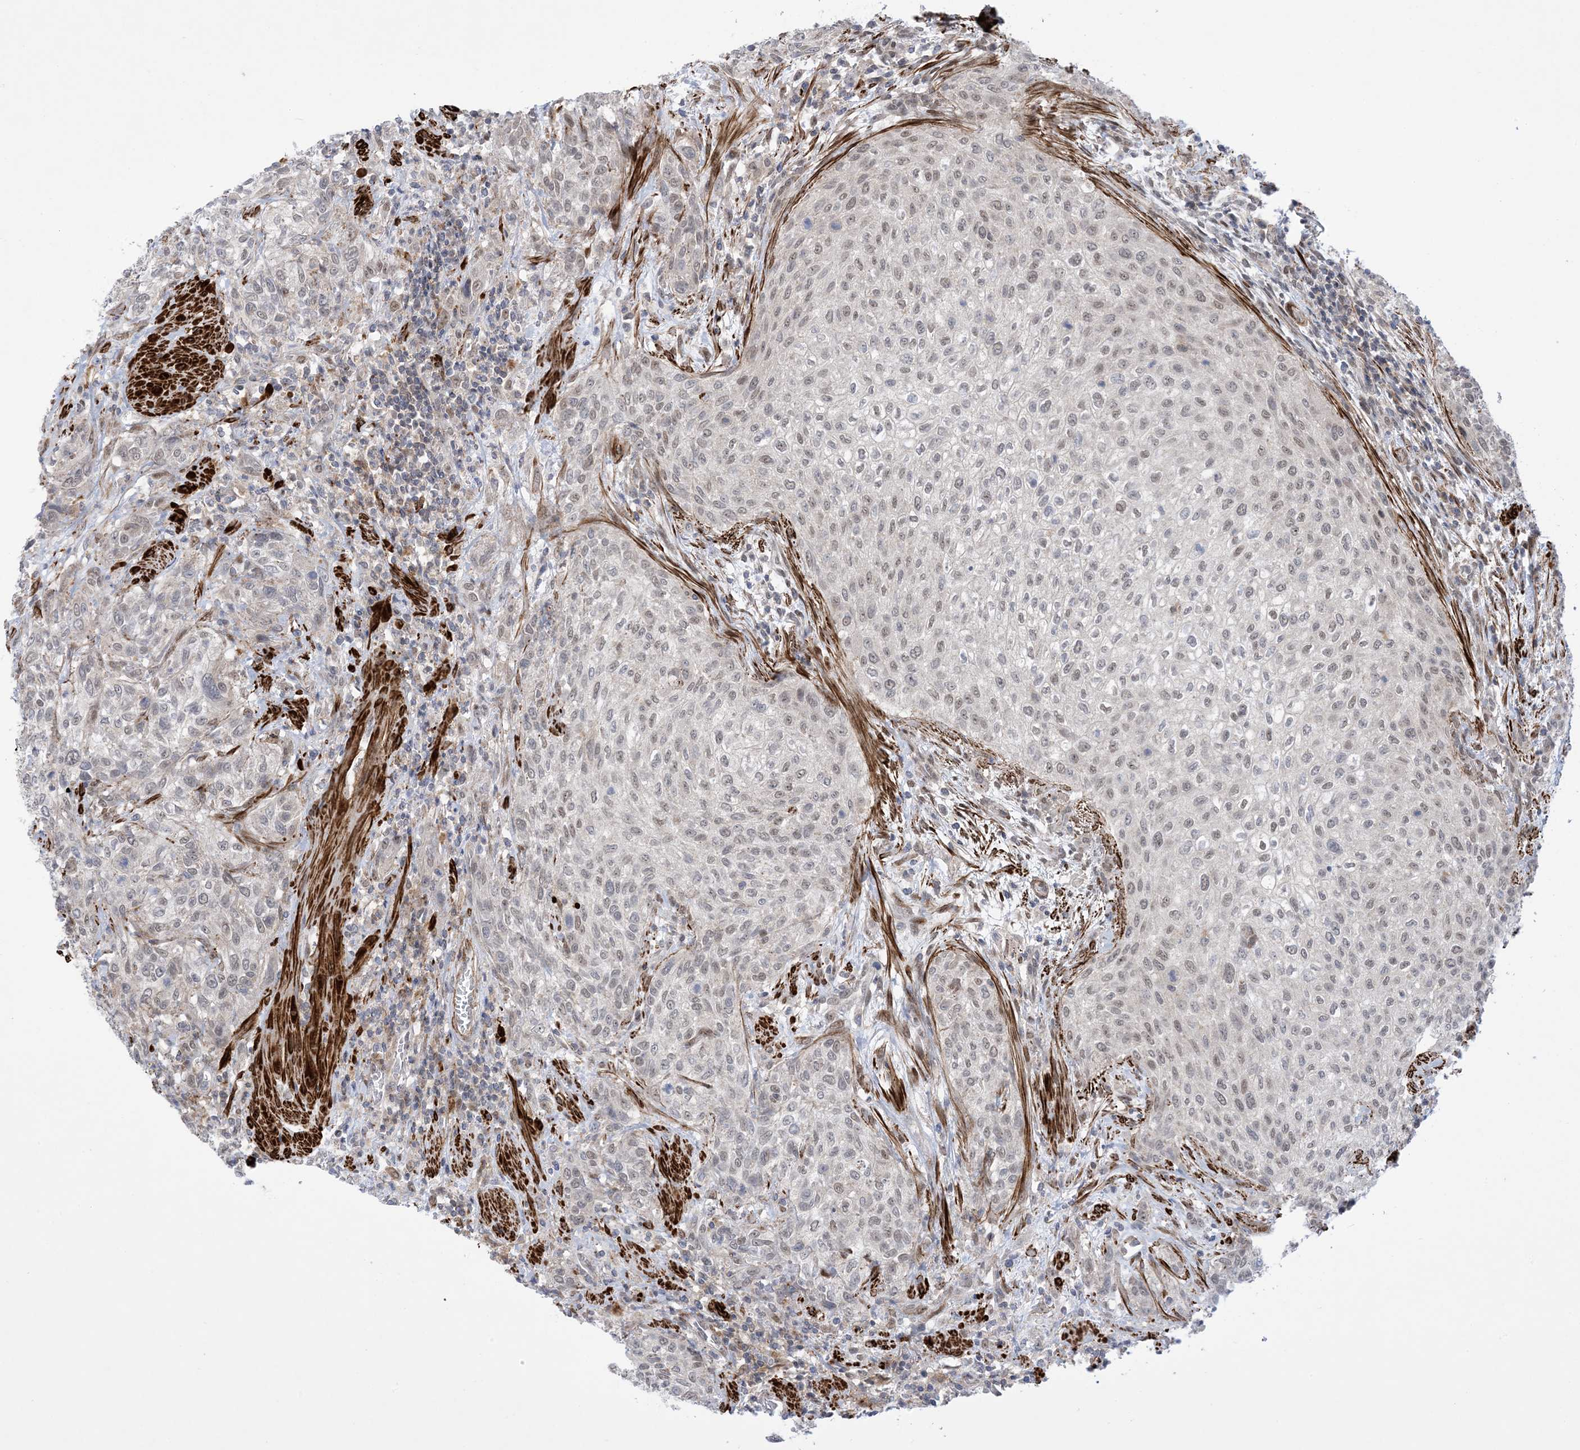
{"staining": {"intensity": "weak", "quantity": "25%-75%", "location": "nuclear"}, "tissue": "urothelial cancer", "cell_type": "Tumor cells", "image_type": "cancer", "snomed": [{"axis": "morphology", "description": "Urothelial carcinoma, High grade"}, {"axis": "topography", "description": "Urinary bladder"}], "caption": "This is an image of immunohistochemistry staining of urothelial carcinoma (high-grade), which shows weak positivity in the nuclear of tumor cells.", "gene": "ZNF8", "patient": {"sex": "male", "age": 35}}